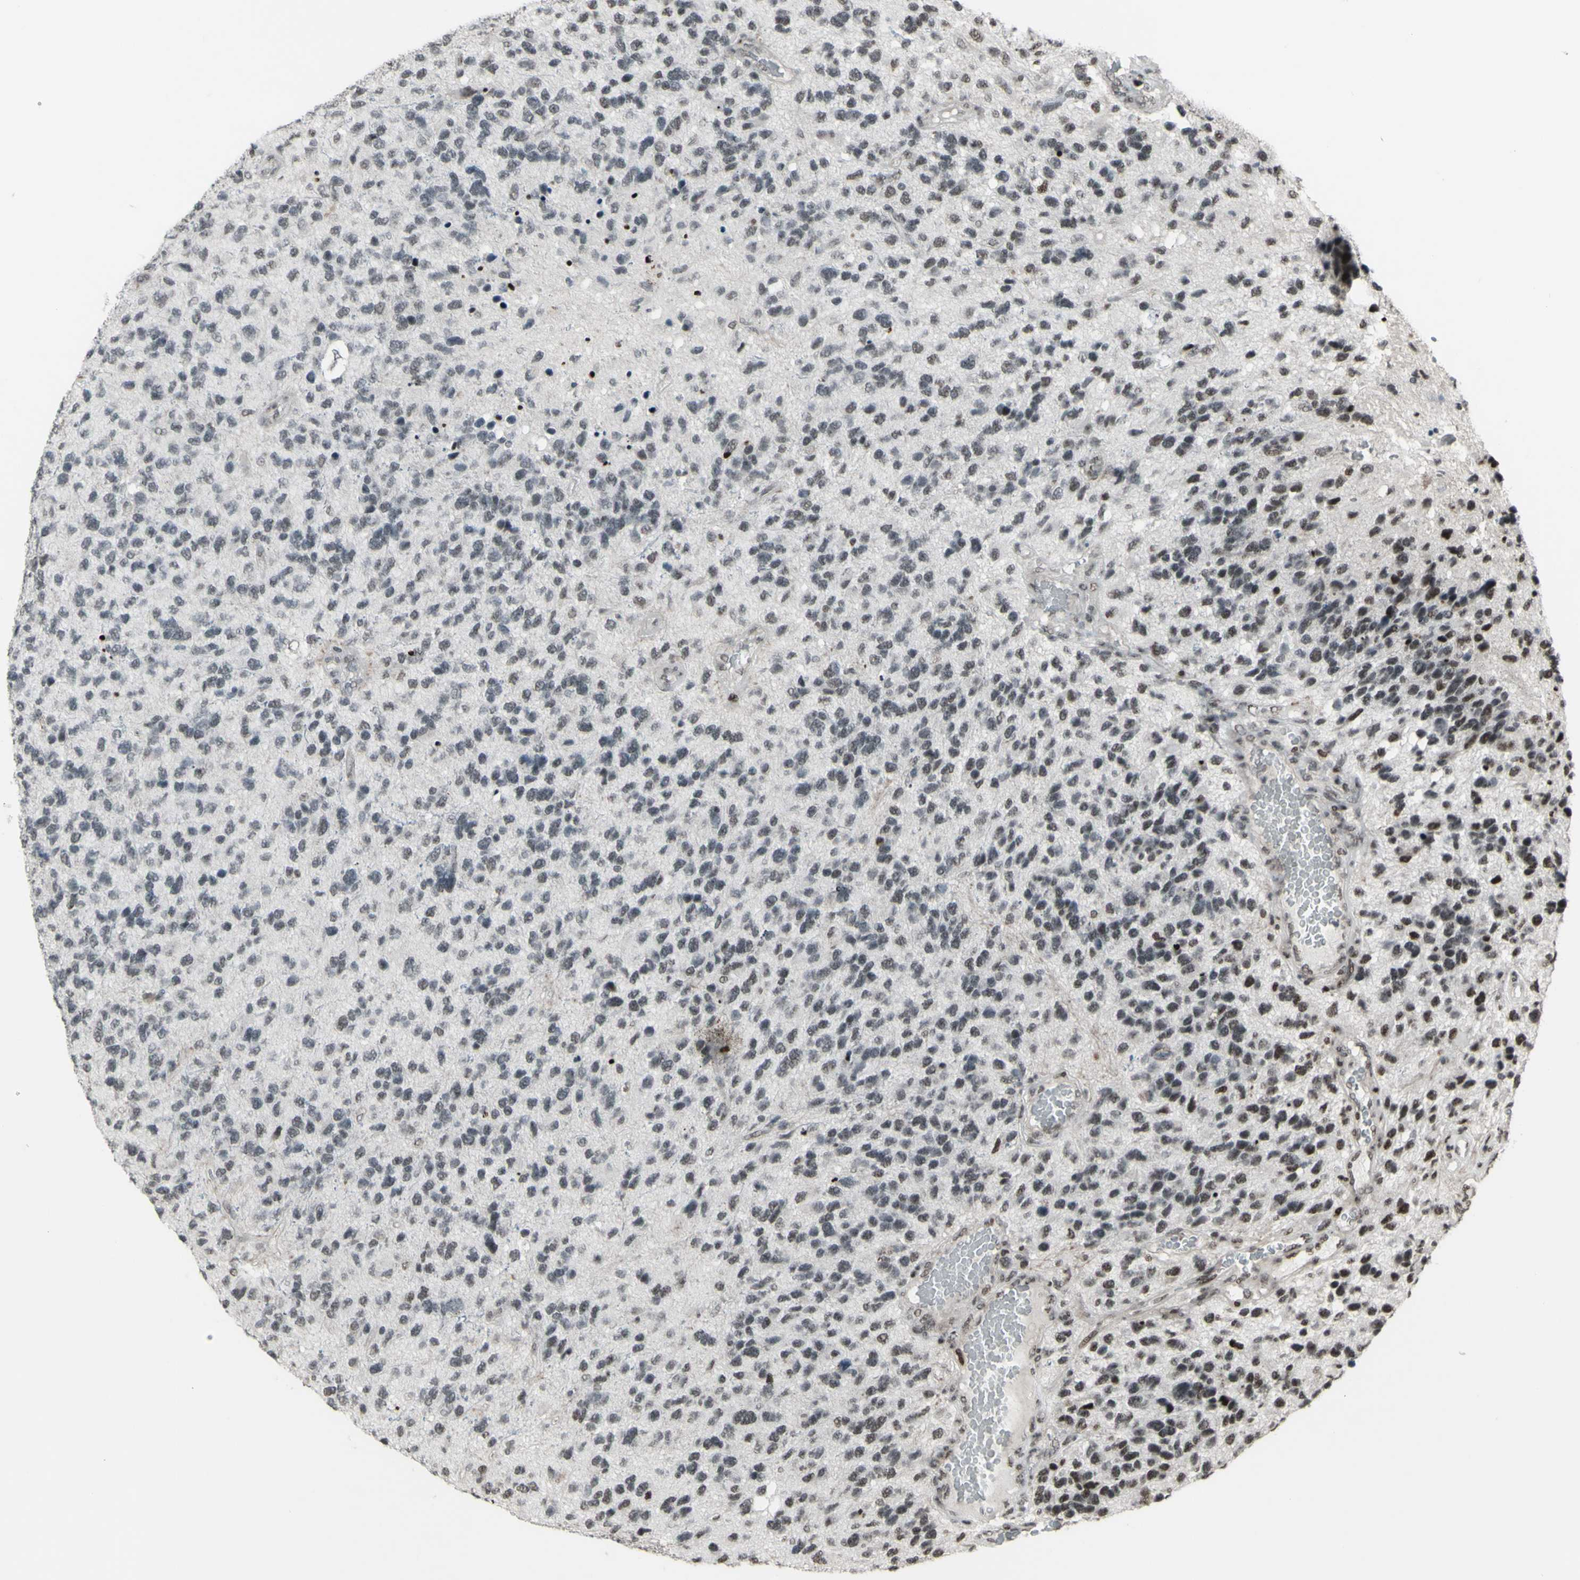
{"staining": {"intensity": "weak", "quantity": "<25%", "location": "nuclear"}, "tissue": "glioma", "cell_type": "Tumor cells", "image_type": "cancer", "snomed": [{"axis": "morphology", "description": "Glioma, malignant, High grade"}, {"axis": "topography", "description": "Brain"}], "caption": "Photomicrograph shows no significant protein expression in tumor cells of glioma.", "gene": "SUPT6H", "patient": {"sex": "female", "age": 58}}